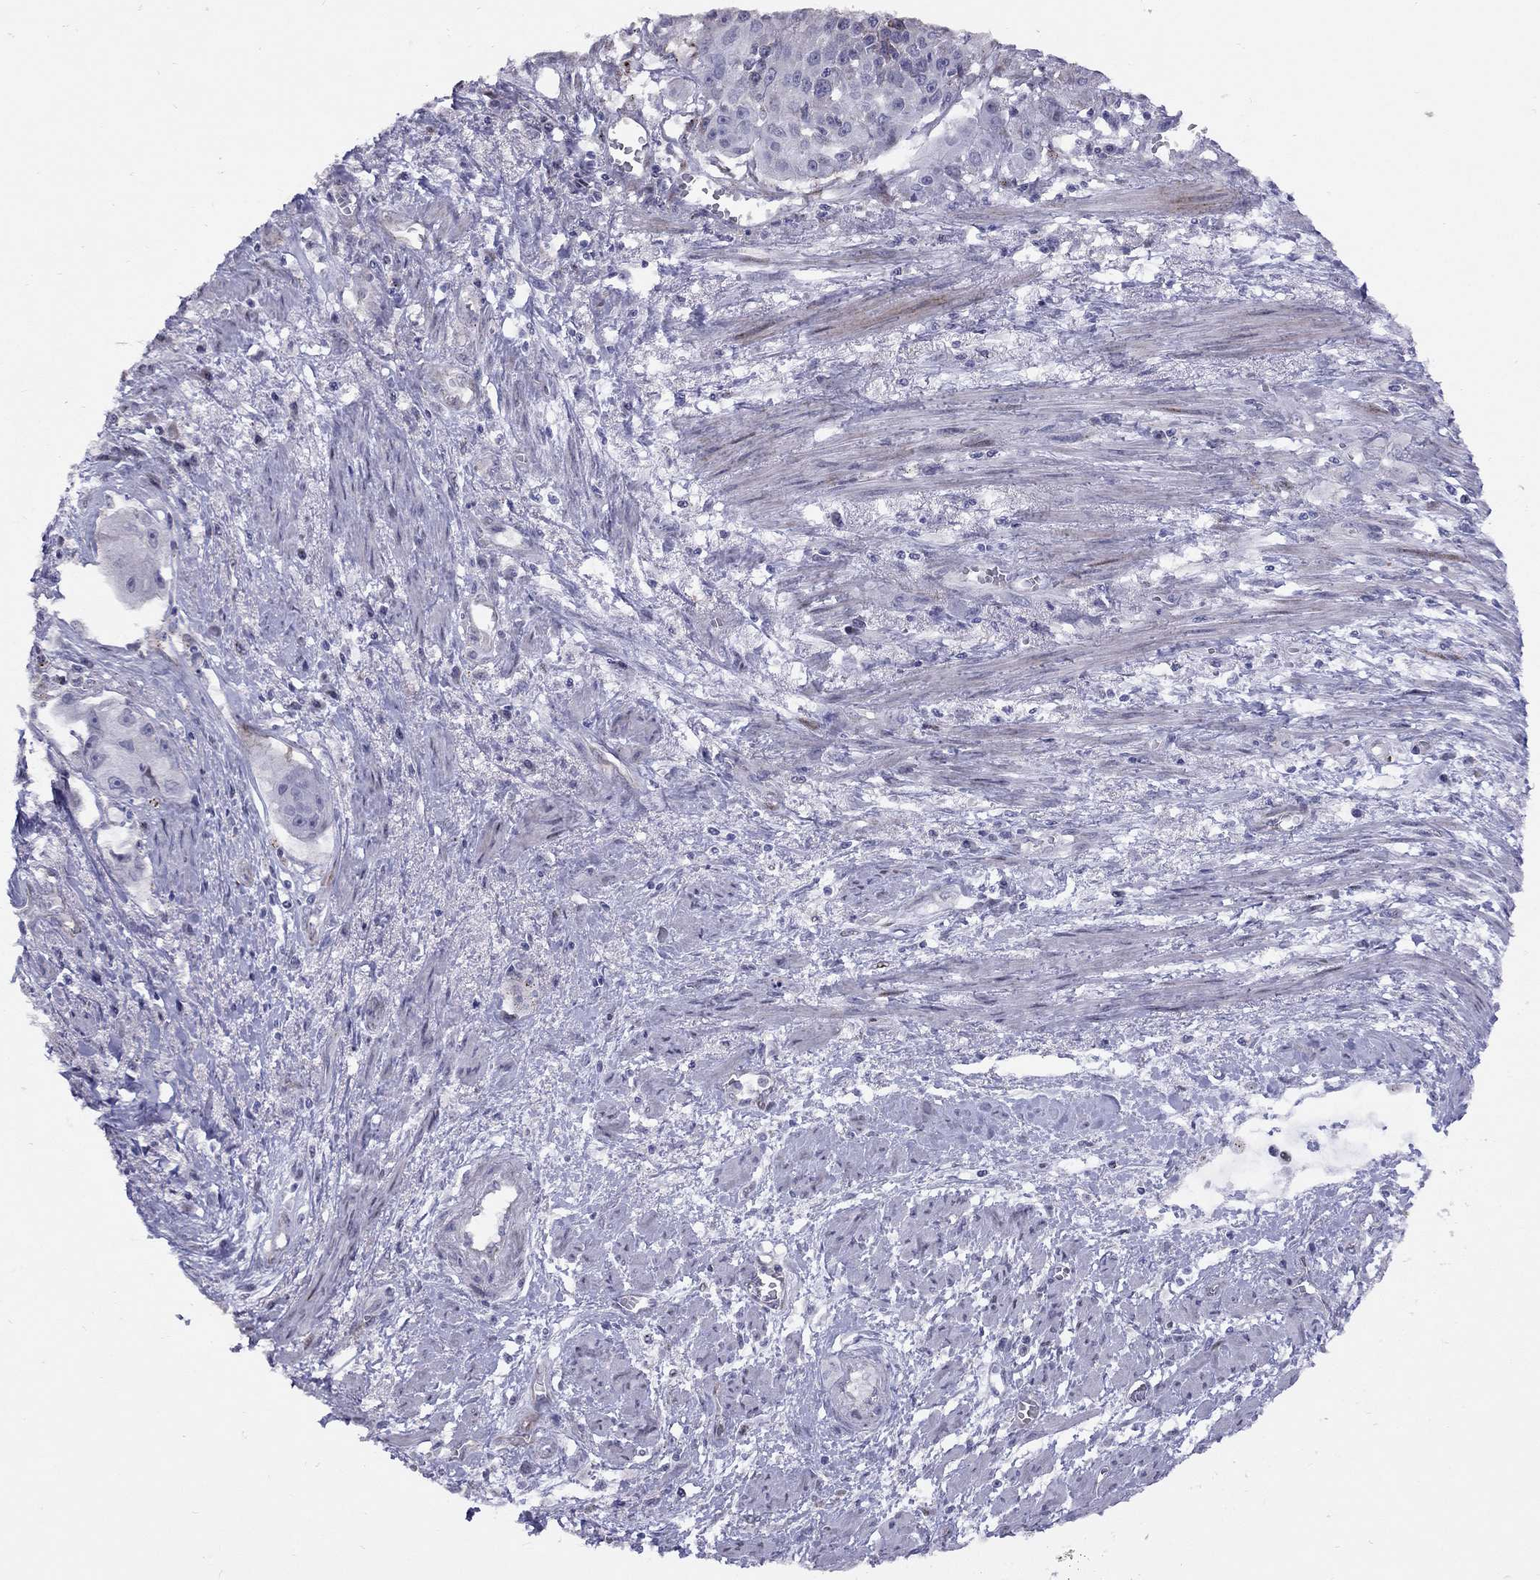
{"staining": {"intensity": "negative", "quantity": "none", "location": "none"}, "tissue": "cervical cancer", "cell_type": "Tumor cells", "image_type": "cancer", "snomed": [{"axis": "morphology", "description": "Squamous cell carcinoma, NOS"}, {"axis": "topography", "description": "Cervix"}], "caption": "Protein analysis of cervical cancer shows no significant expression in tumor cells.", "gene": "MAGEB4", "patient": {"sex": "female", "age": 58}}